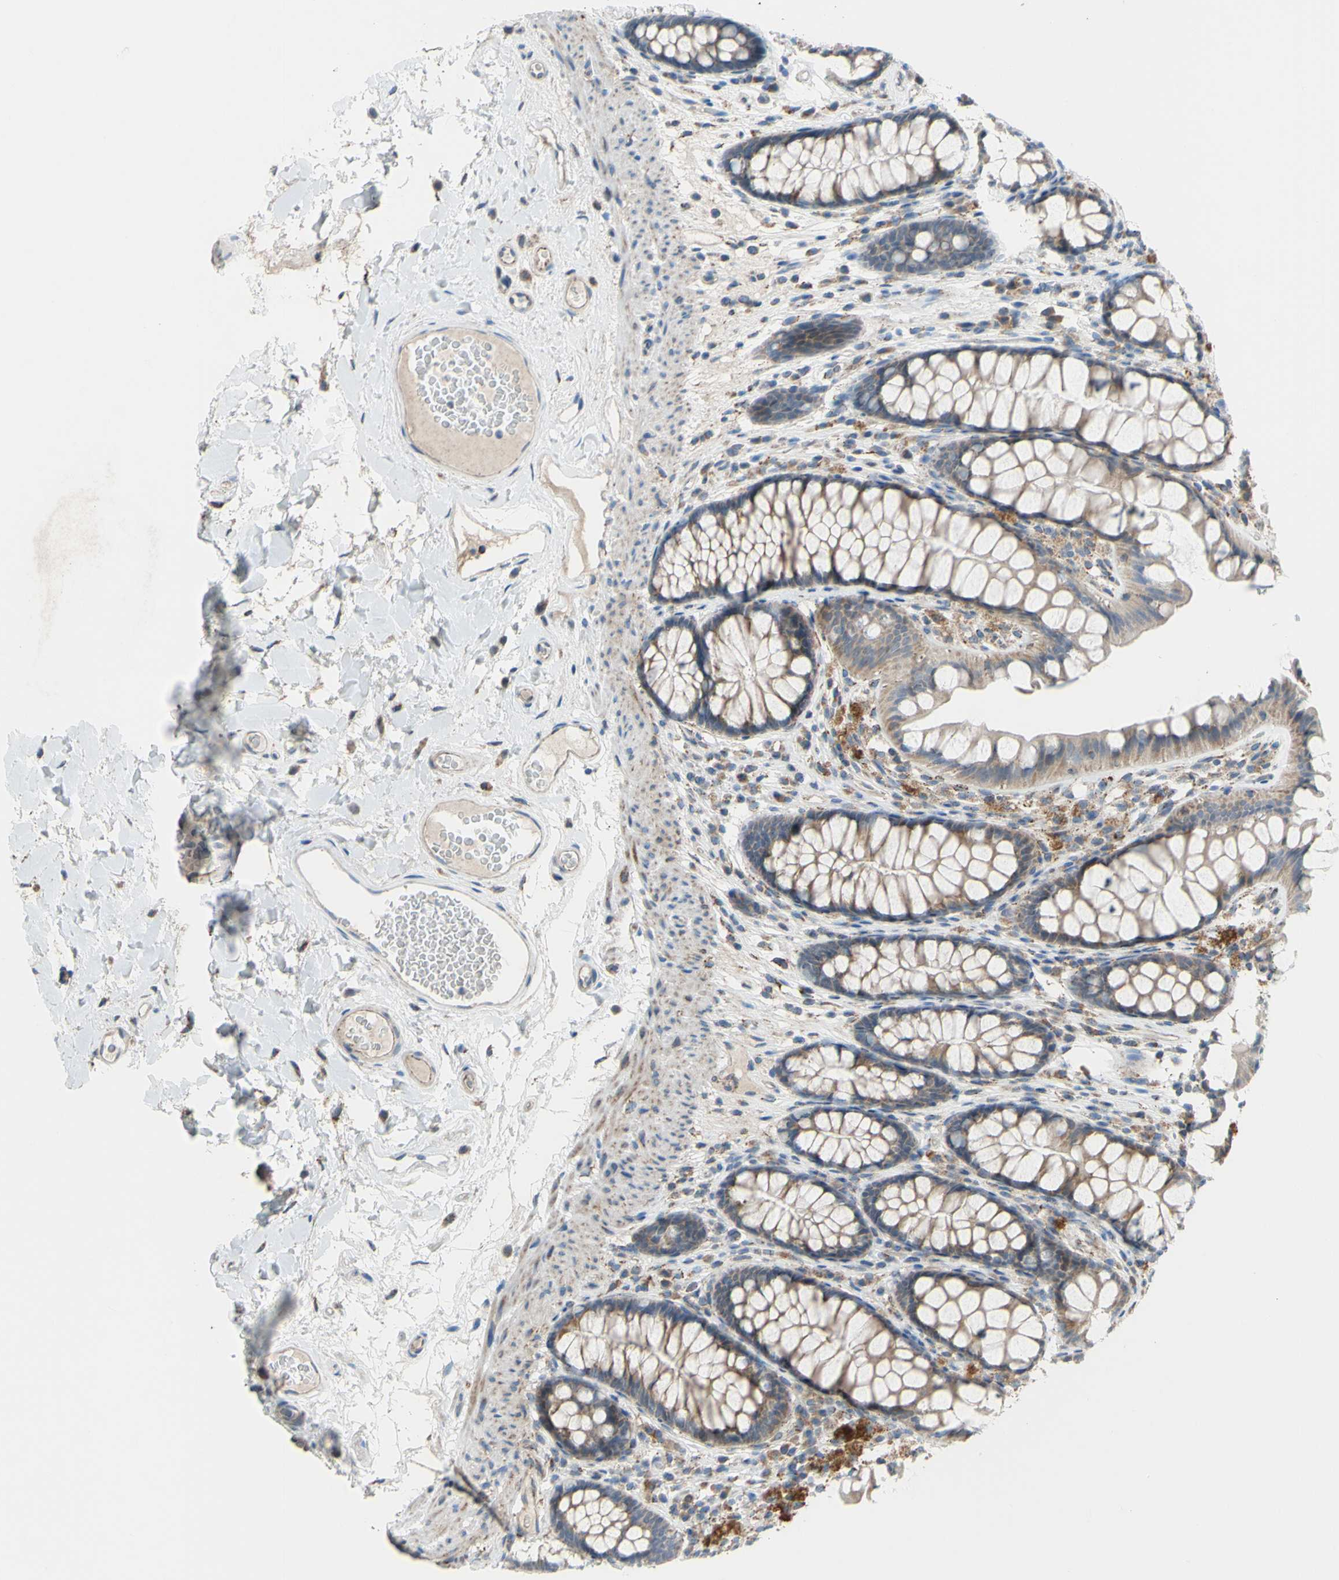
{"staining": {"intensity": "weak", "quantity": ">75%", "location": "cytoplasmic/membranous"}, "tissue": "colon", "cell_type": "Endothelial cells", "image_type": "normal", "snomed": [{"axis": "morphology", "description": "Normal tissue, NOS"}, {"axis": "topography", "description": "Colon"}], "caption": "Immunohistochemistry (DAB) staining of unremarkable human colon displays weak cytoplasmic/membranous protein positivity in about >75% of endothelial cells.", "gene": "GLT8D1", "patient": {"sex": "female", "age": 55}}